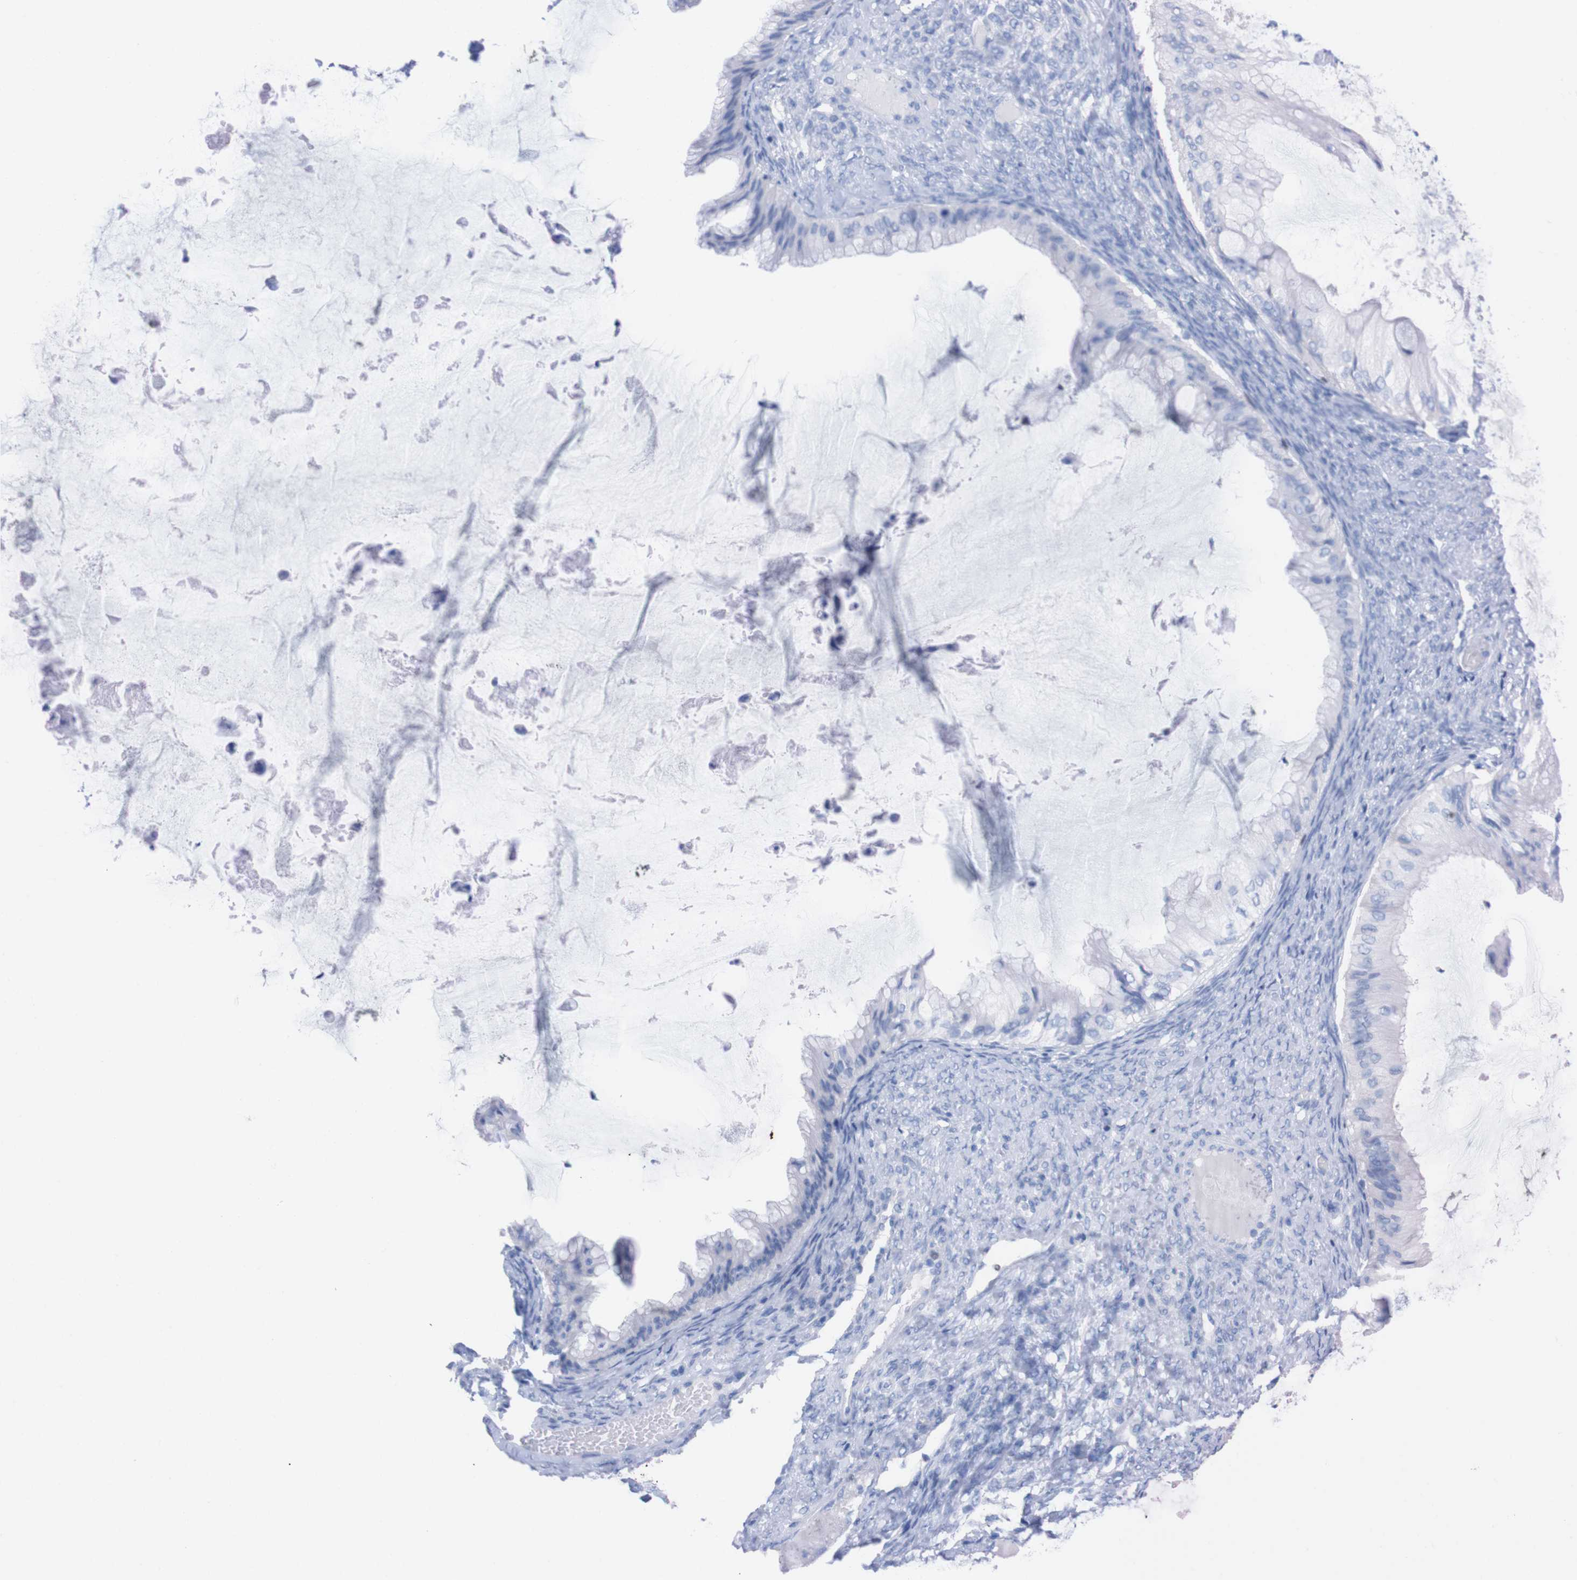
{"staining": {"intensity": "negative", "quantity": "none", "location": "none"}, "tissue": "ovarian cancer", "cell_type": "Tumor cells", "image_type": "cancer", "snomed": [{"axis": "morphology", "description": "Cystadenocarcinoma, mucinous, NOS"}, {"axis": "topography", "description": "Ovary"}], "caption": "This is an IHC micrograph of human ovarian cancer (mucinous cystadenocarcinoma). There is no positivity in tumor cells.", "gene": "P2RY12", "patient": {"sex": "female", "age": 61}}